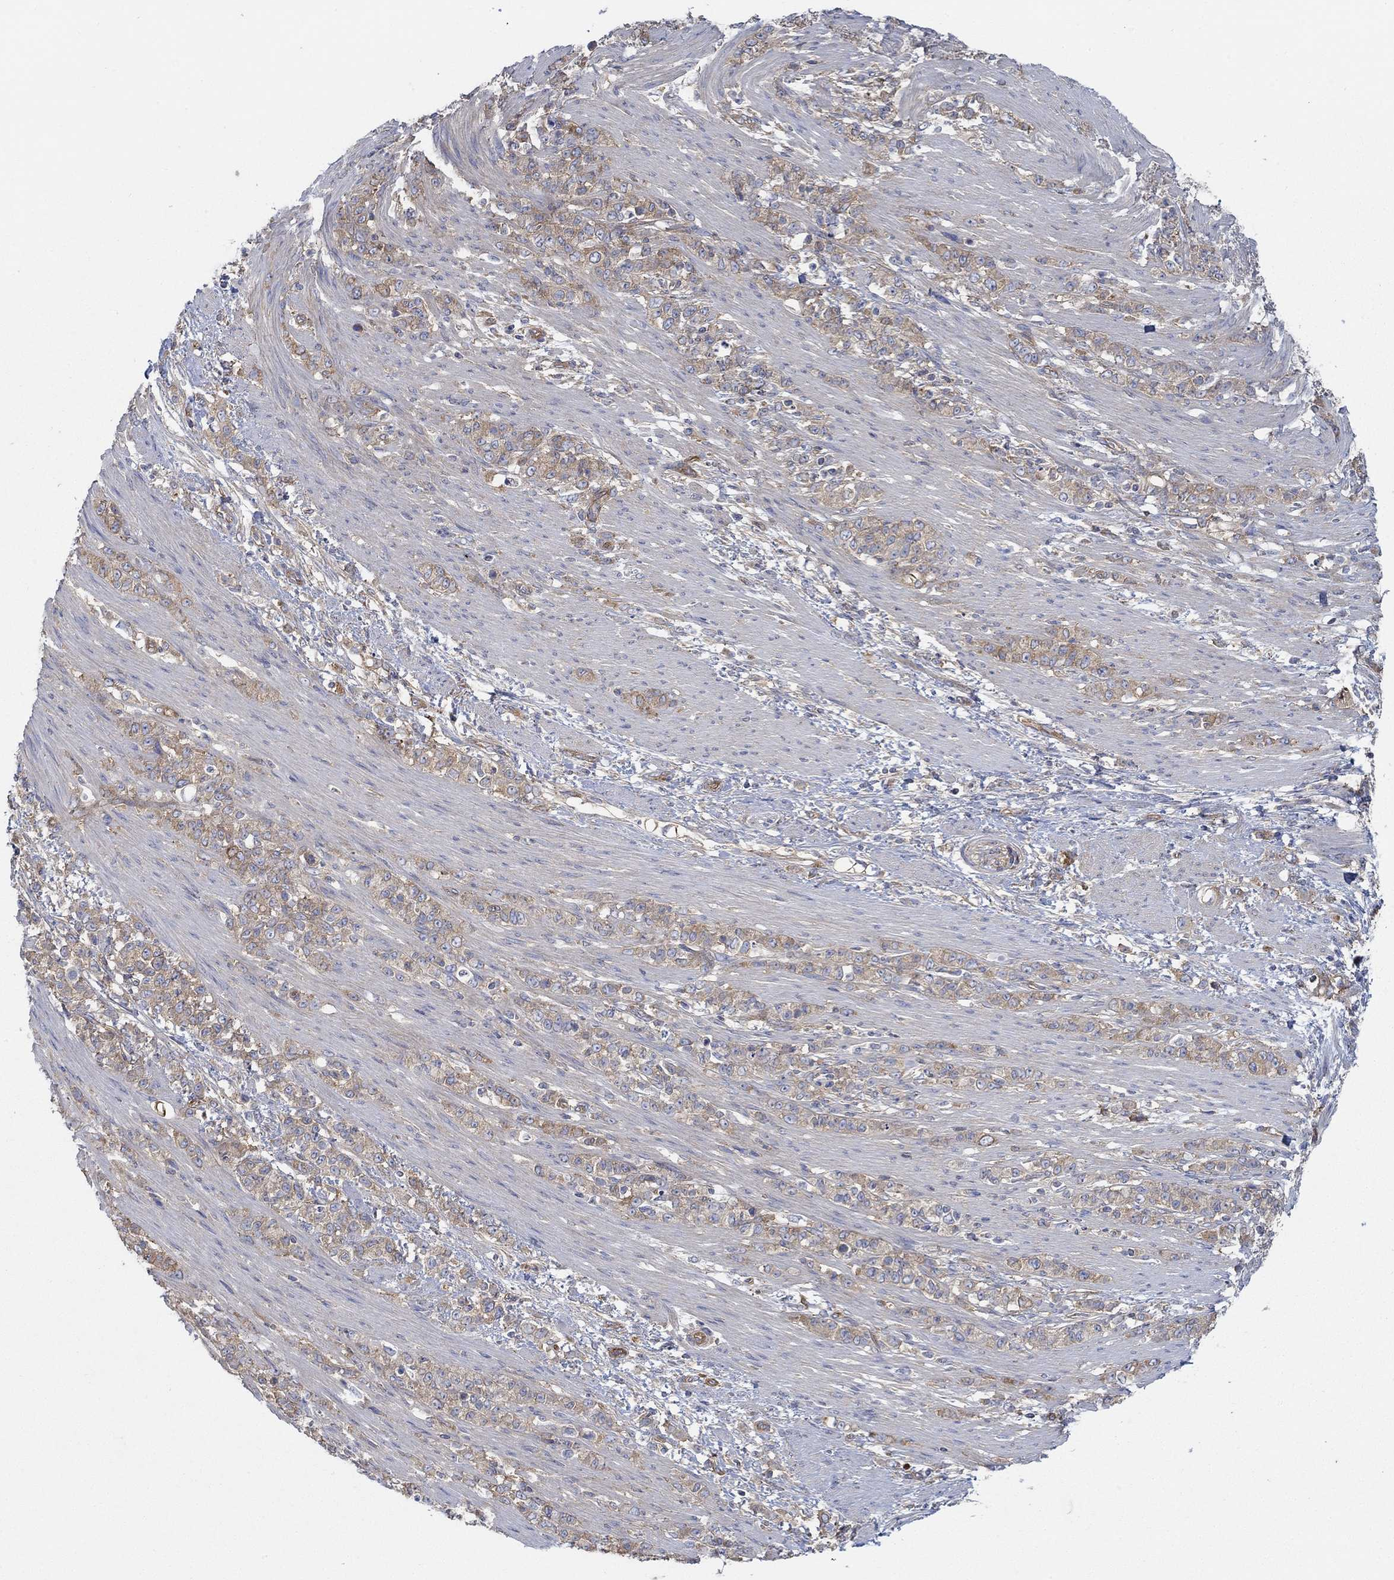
{"staining": {"intensity": "moderate", "quantity": ">75%", "location": "cytoplasmic/membranous"}, "tissue": "stomach cancer", "cell_type": "Tumor cells", "image_type": "cancer", "snomed": [{"axis": "morphology", "description": "Normal tissue, NOS"}, {"axis": "morphology", "description": "Adenocarcinoma, NOS"}, {"axis": "topography", "description": "Stomach"}], "caption": "Immunohistochemical staining of stomach adenocarcinoma shows medium levels of moderate cytoplasmic/membranous protein positivity in approximately >75% of tumor cells.", "gene": "SPAG9", "patient": {"sex": "female", "age": 79}}